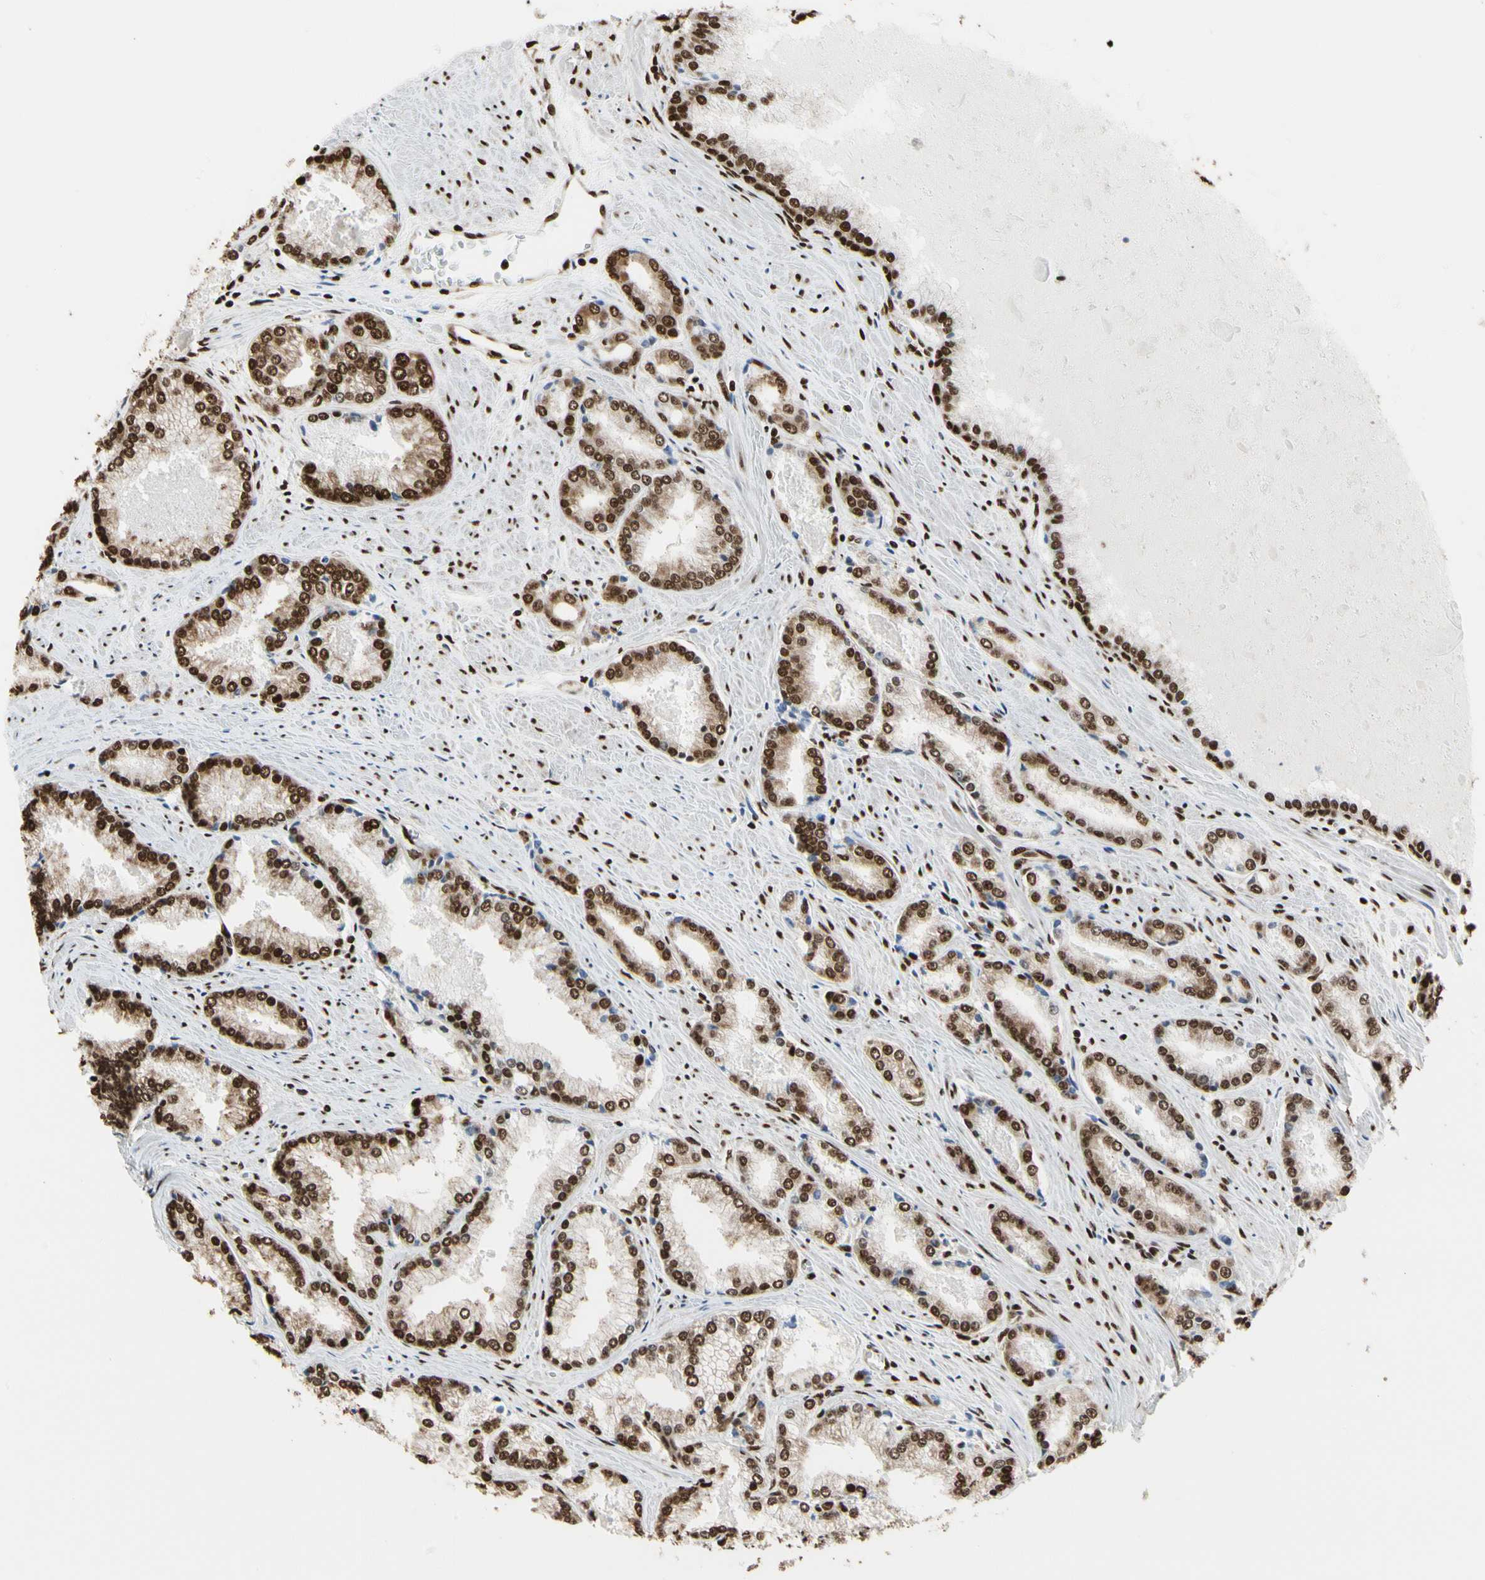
{"staining": {"intensity": "strong", "quantity": ">75%", "location": "cytoplasmic/membranous,nuclear"}, "tissue": "prostate cancer", "cell_type": "Tumor cells", "image_type": "cancer", "snomed": [{"axis": "morphology", "description": "Adenocarcinoma, Low grade"}, {"axis": "topography", "description": "Prostate"}], "caption": "Strong cytoplasmic/membranous and nuclear protein staining is identified in approximately >75% of tumor cells in prostate cancer.", "gene": "HNRNPK", "patient": {"sex": "male", "age": 64}}